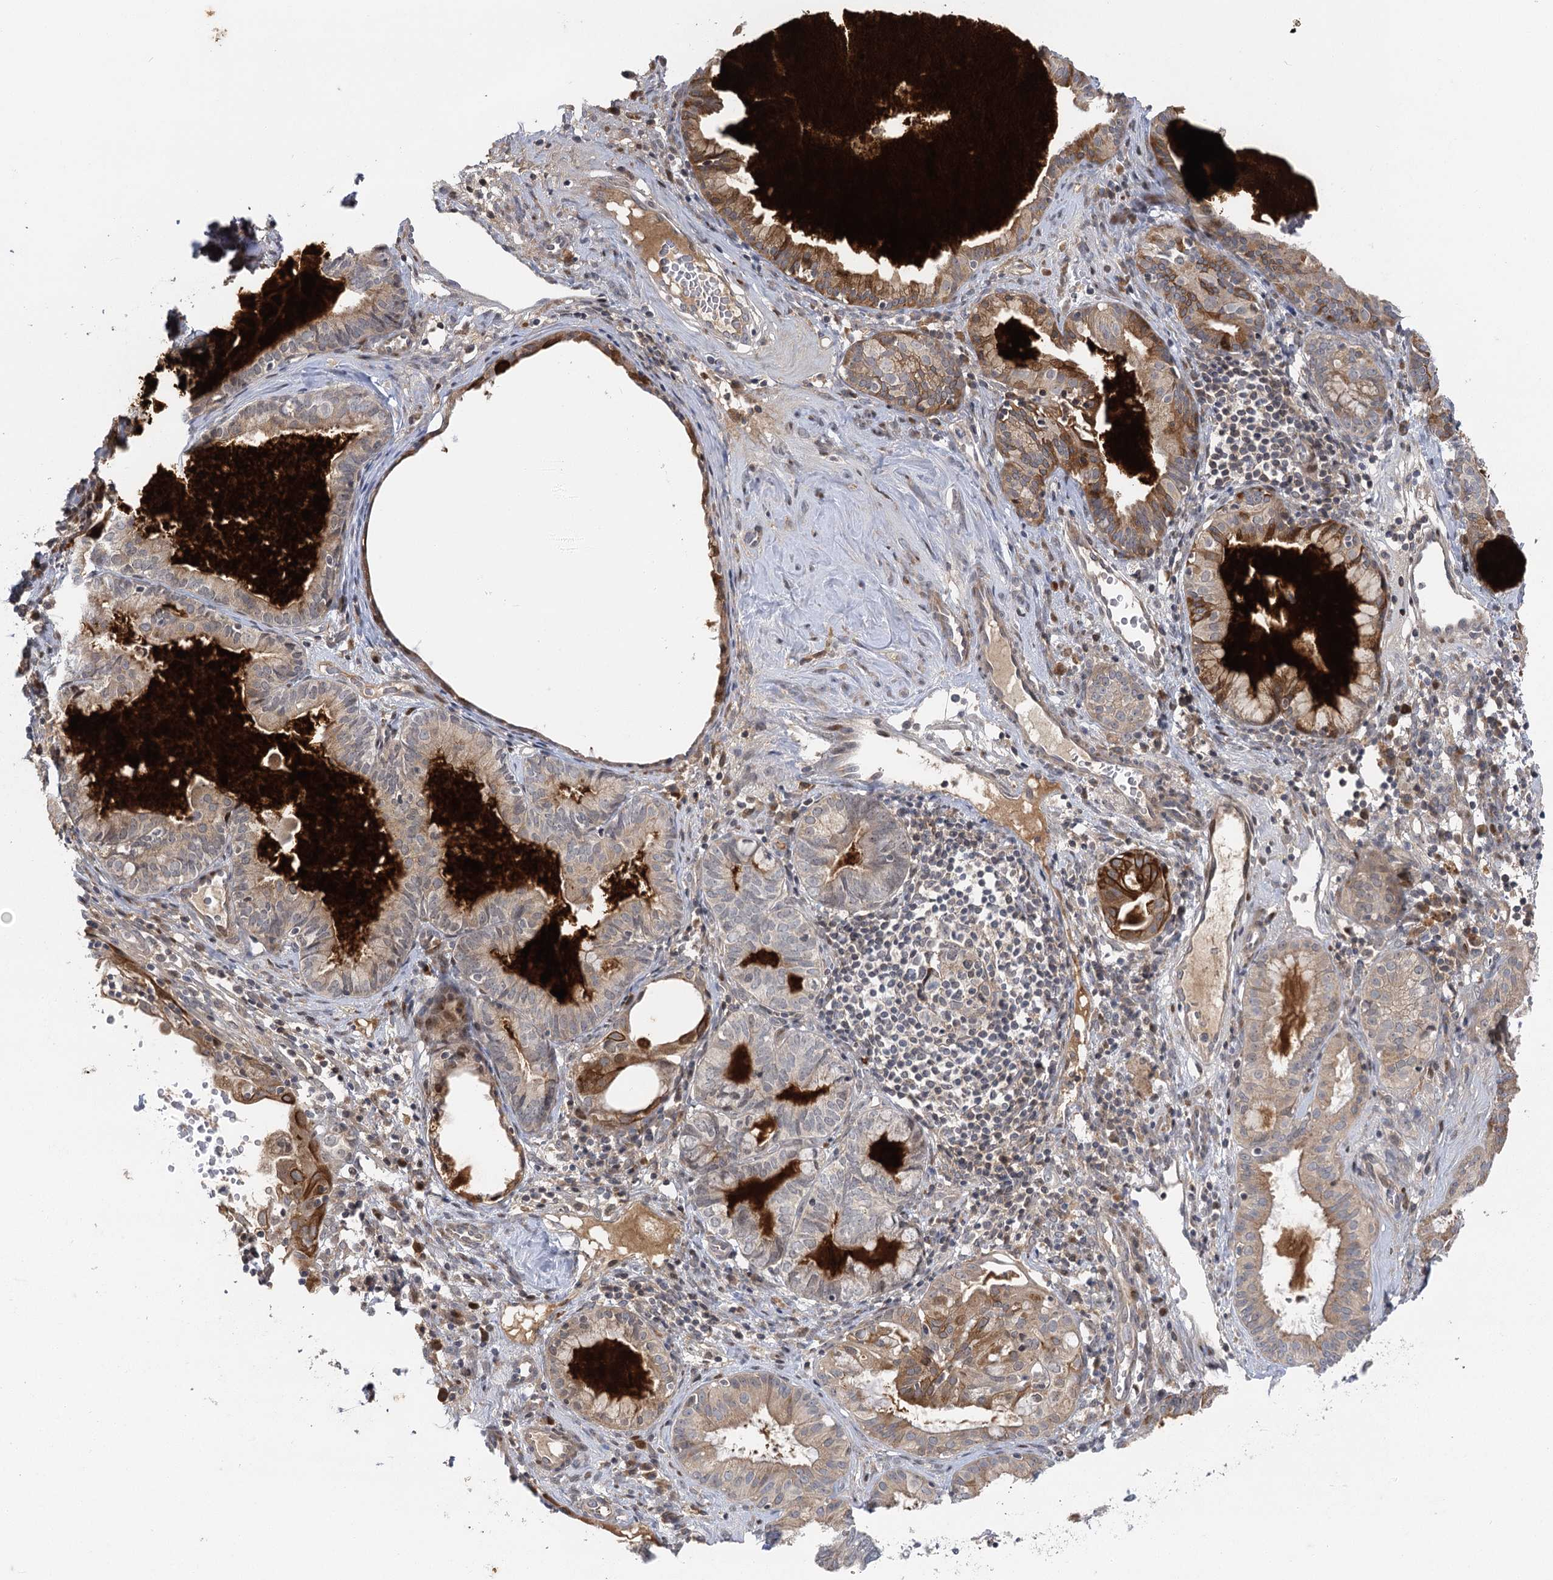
{"staining": {"intensity": "moderate", "quantity": "<25%", "location": "cytoplasmic/membranous"}, "tissue": "endometrial cancer", "cell_type": "Tumor cells", "image_type": "cancer", "snomed": [{"axis": "morphology", "description": "Adenocarcinoma, NOS"}, {"axis": "topography", "description": "Endometrium"}], "caption": "Immunohistochemical staining of human adenocarcinoma (endometrial) reveals moderate cytoplasmic/membranous protein staining in about <25% of tumor cells.", "gene": "IL11RA", "patient": {"sex": "female", "age": 79}}